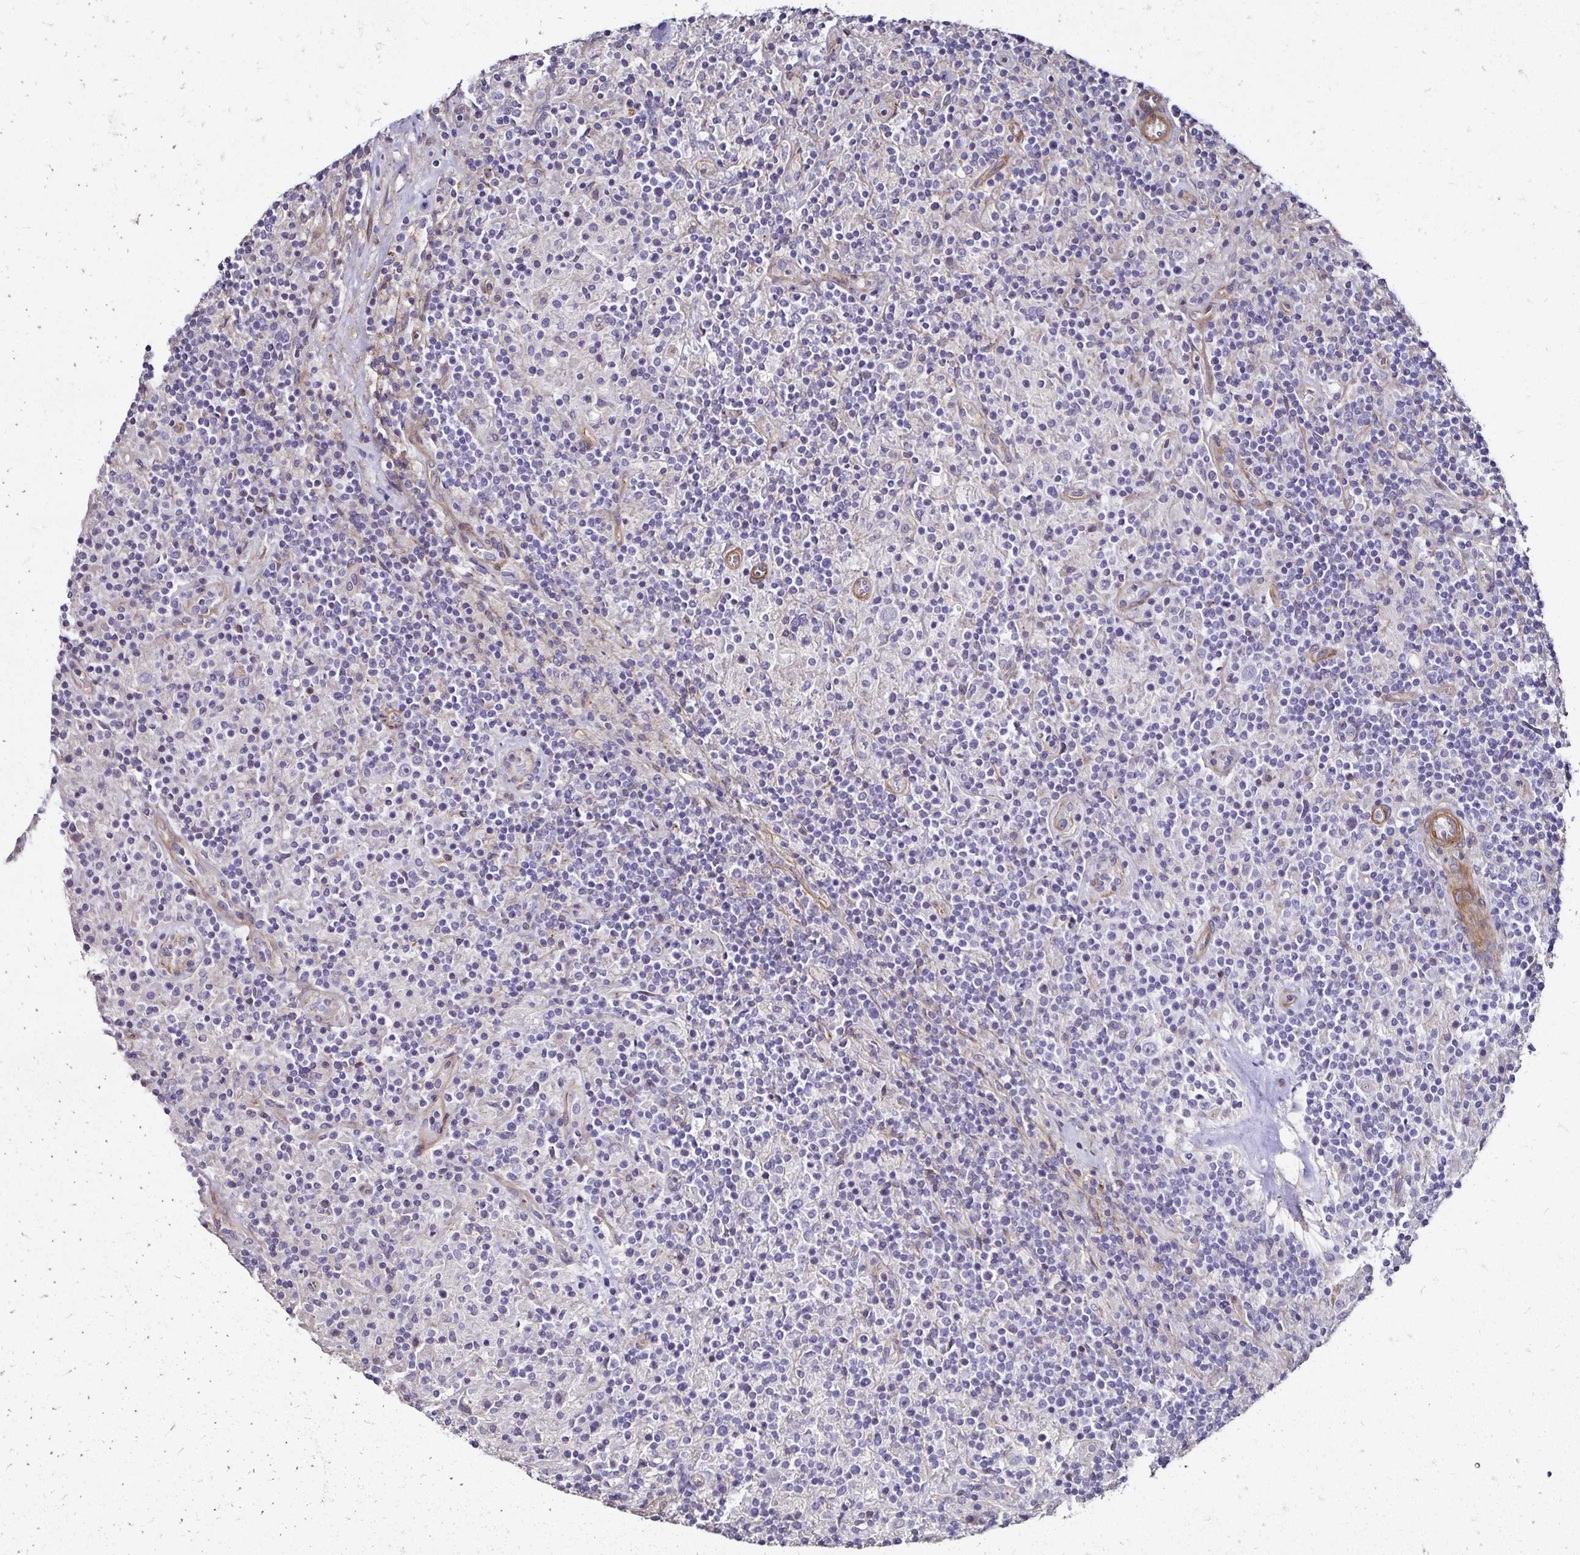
{"staining": {"intensity": "negative", "quantity": "none", "location": "none"}, "tissue": "lymphoma", "cell_type": "Tumor cells", "image_type": "cancer", "snomed": [{"axis": "morphology", "description": "Hodgkin's disease, NOS"}, {"axis": "topography", "description": "Lymph node"}], "caption": "Micrograph shows no significant protein positivity in tumor cells of Hodgkin's disease. (Brightfield microscopy of DAB IHC at high magnification).", "gene": "ITGB1", "patient": {"sex": "male", "age": 70}}